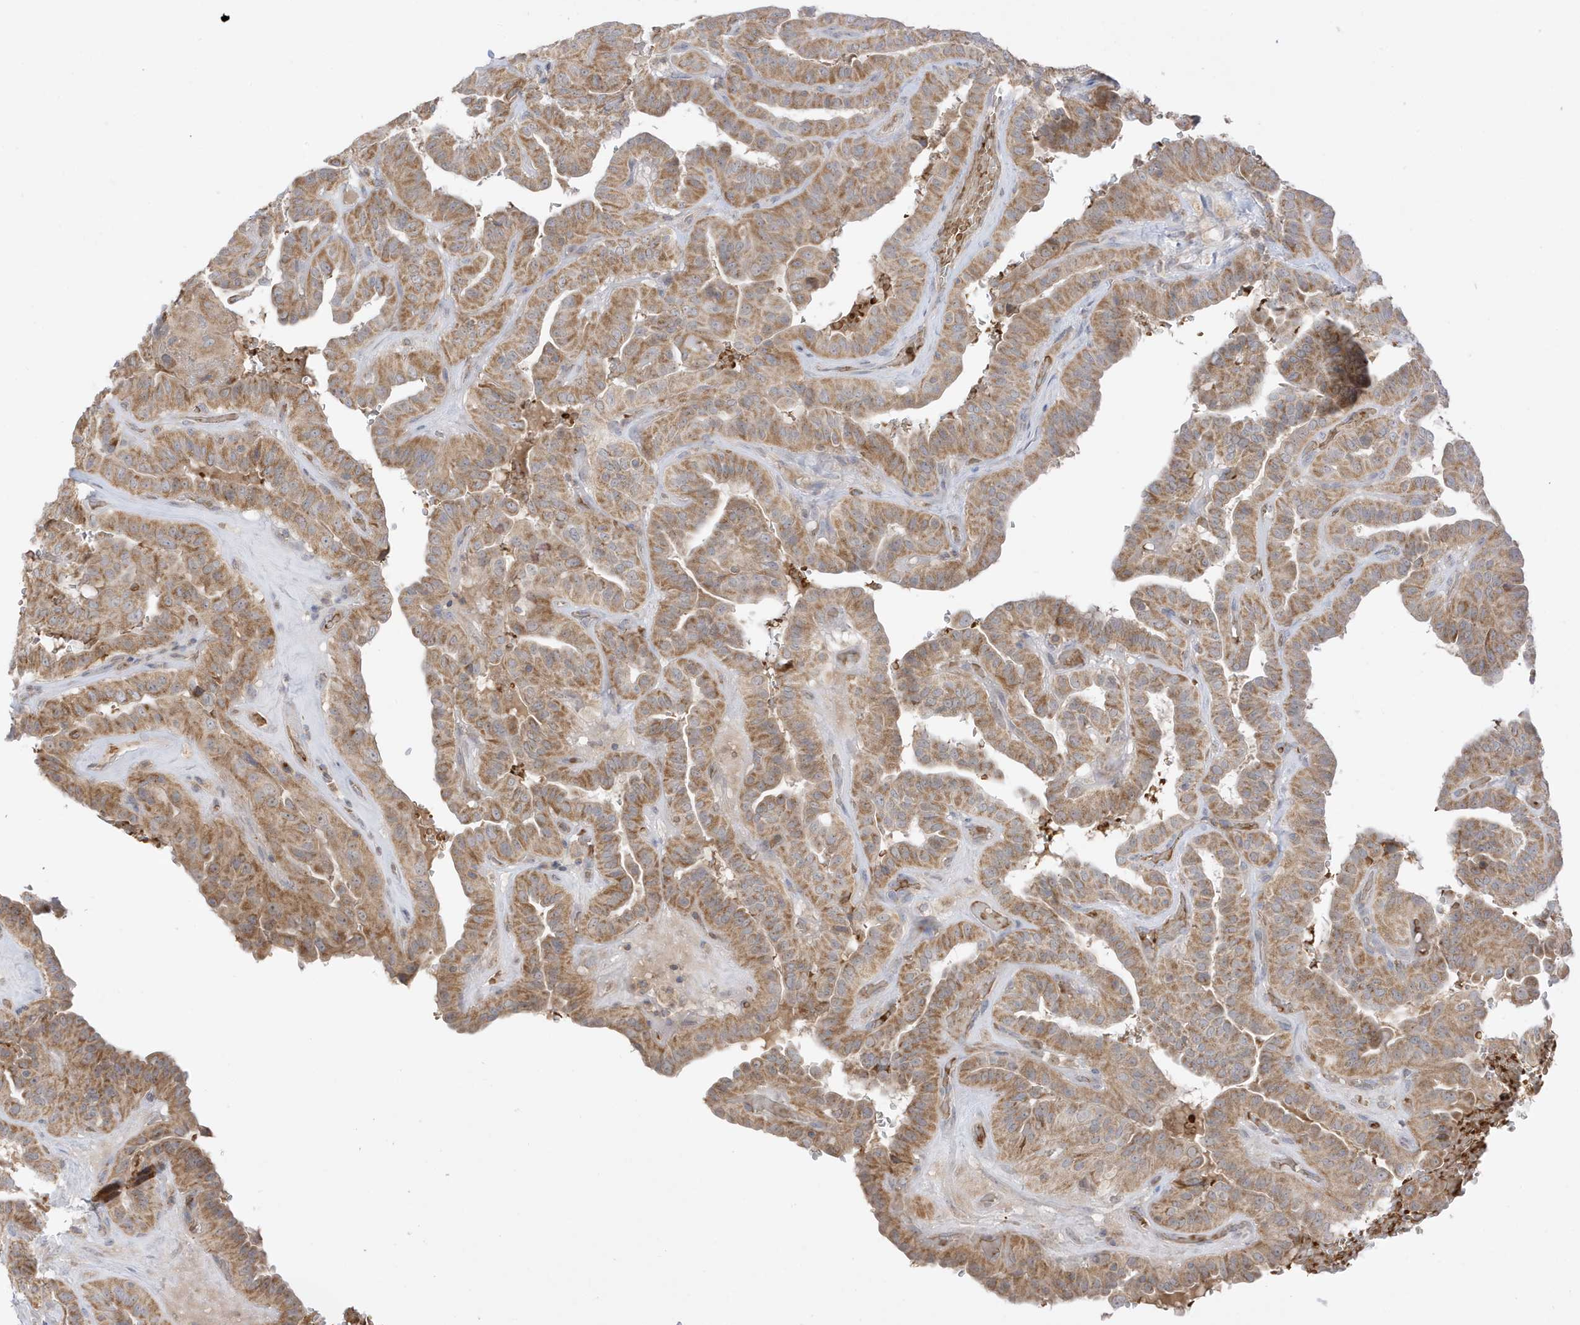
{"staining": {"intensity": "moderate", "quantity": ">75%", "location": "cytoplasmic/membranous"}, "tissue": "thyroid cancer", "cell_type": "Tumor cells", "image_type": "cancer", "snomed": [{"axis": "morphology", "description": "Papillary adenocarcinoma, NOS"}, {"axis": "topography", "description": "Thyroid gland"}], "caption": "The photomicrograph demonstrates immunohistochemical staining of papillary adenocarcinoma (thyroid). There is moderate cytoplasmic/membranous staining is appreciated in approximately >75% of tumor cells.", "gene": "NPPC", "patient": {"sex": "male", "age": 77}}